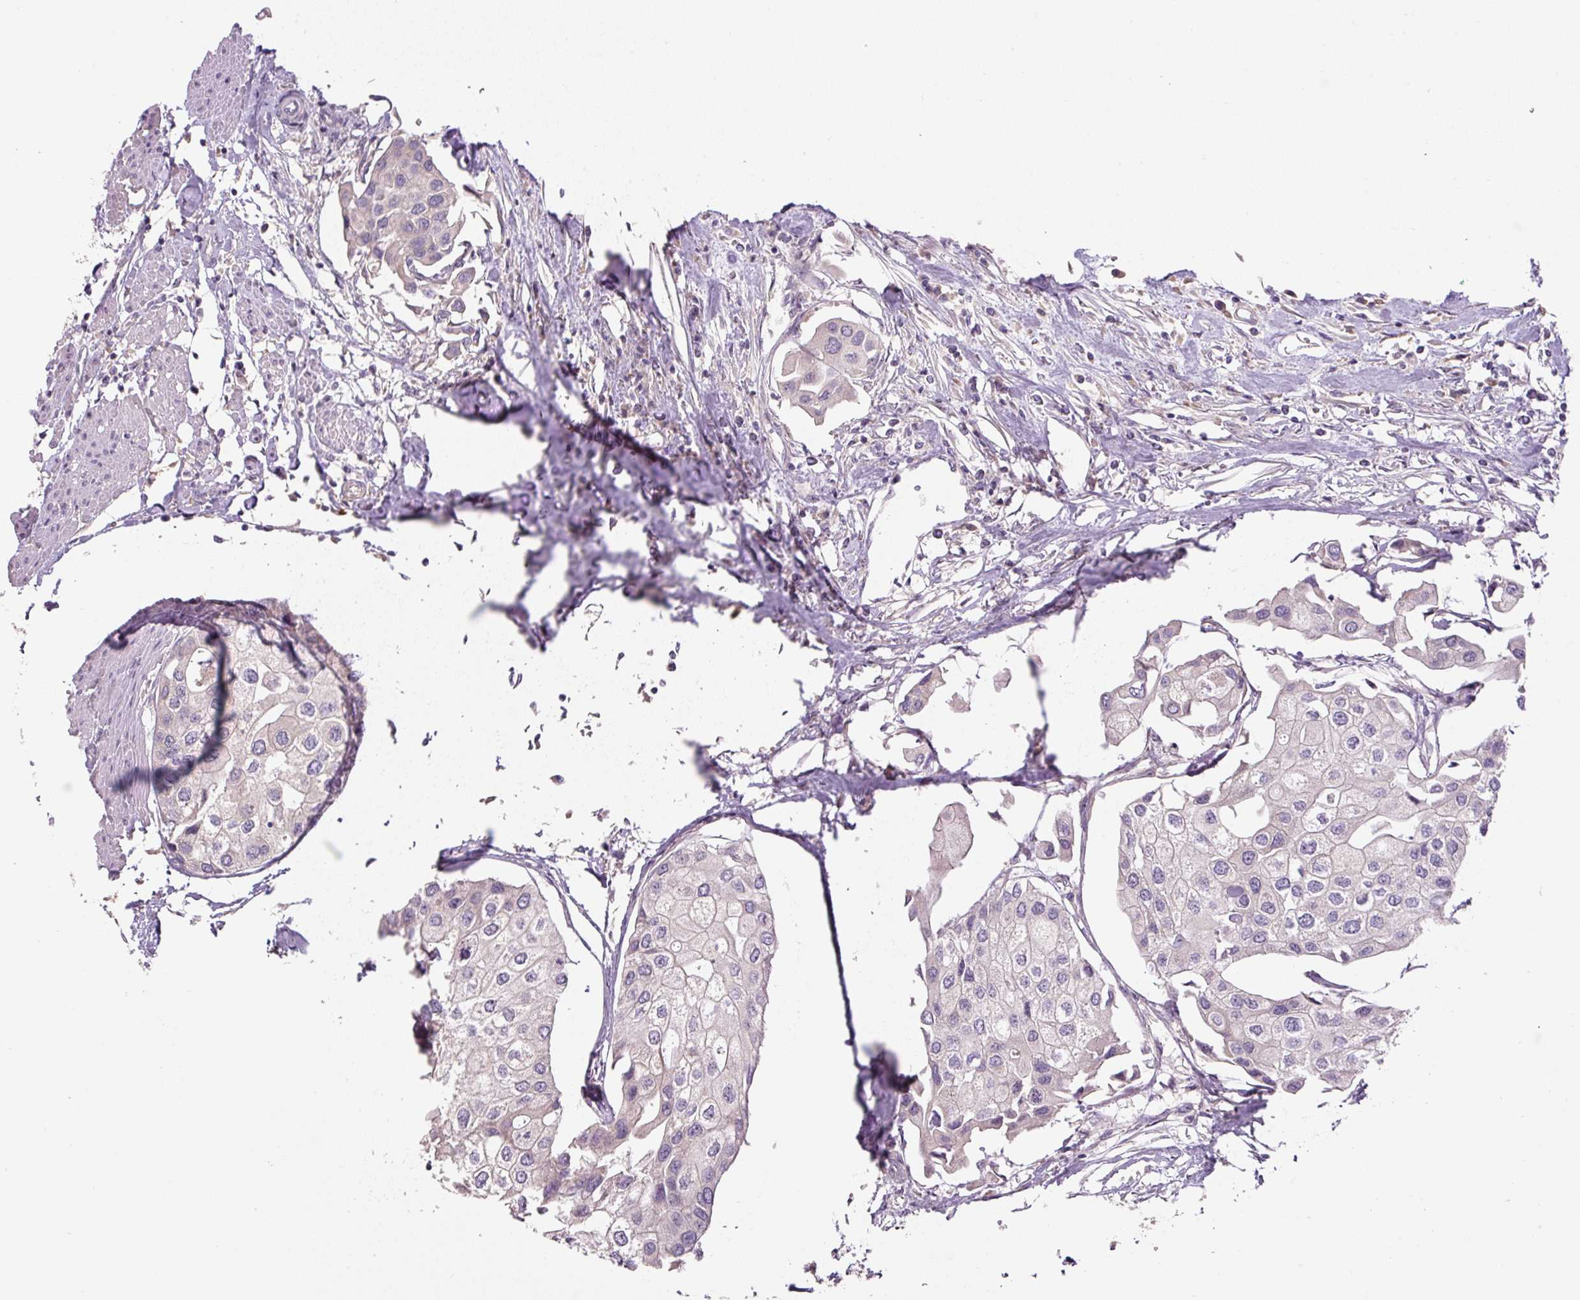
{"staining": {"intensity": "negative", "quantity": "none", "location": "none"}, "tissue": "urothelial cancer", "cell_type": "Tumor cells", "image_type": "cancer", "snomed": [{"axis": "morphology", "description": "Urothelial carcinoma, High grade"}, {"axis": "topography", "description": "Urinary bladder"}], "caption": "Tumor cells are negative for protein expression in human urothelial carcinoma (high-grade).", "gene": "TMEM151B", "patient": {"sex": "male", "age": 64}}